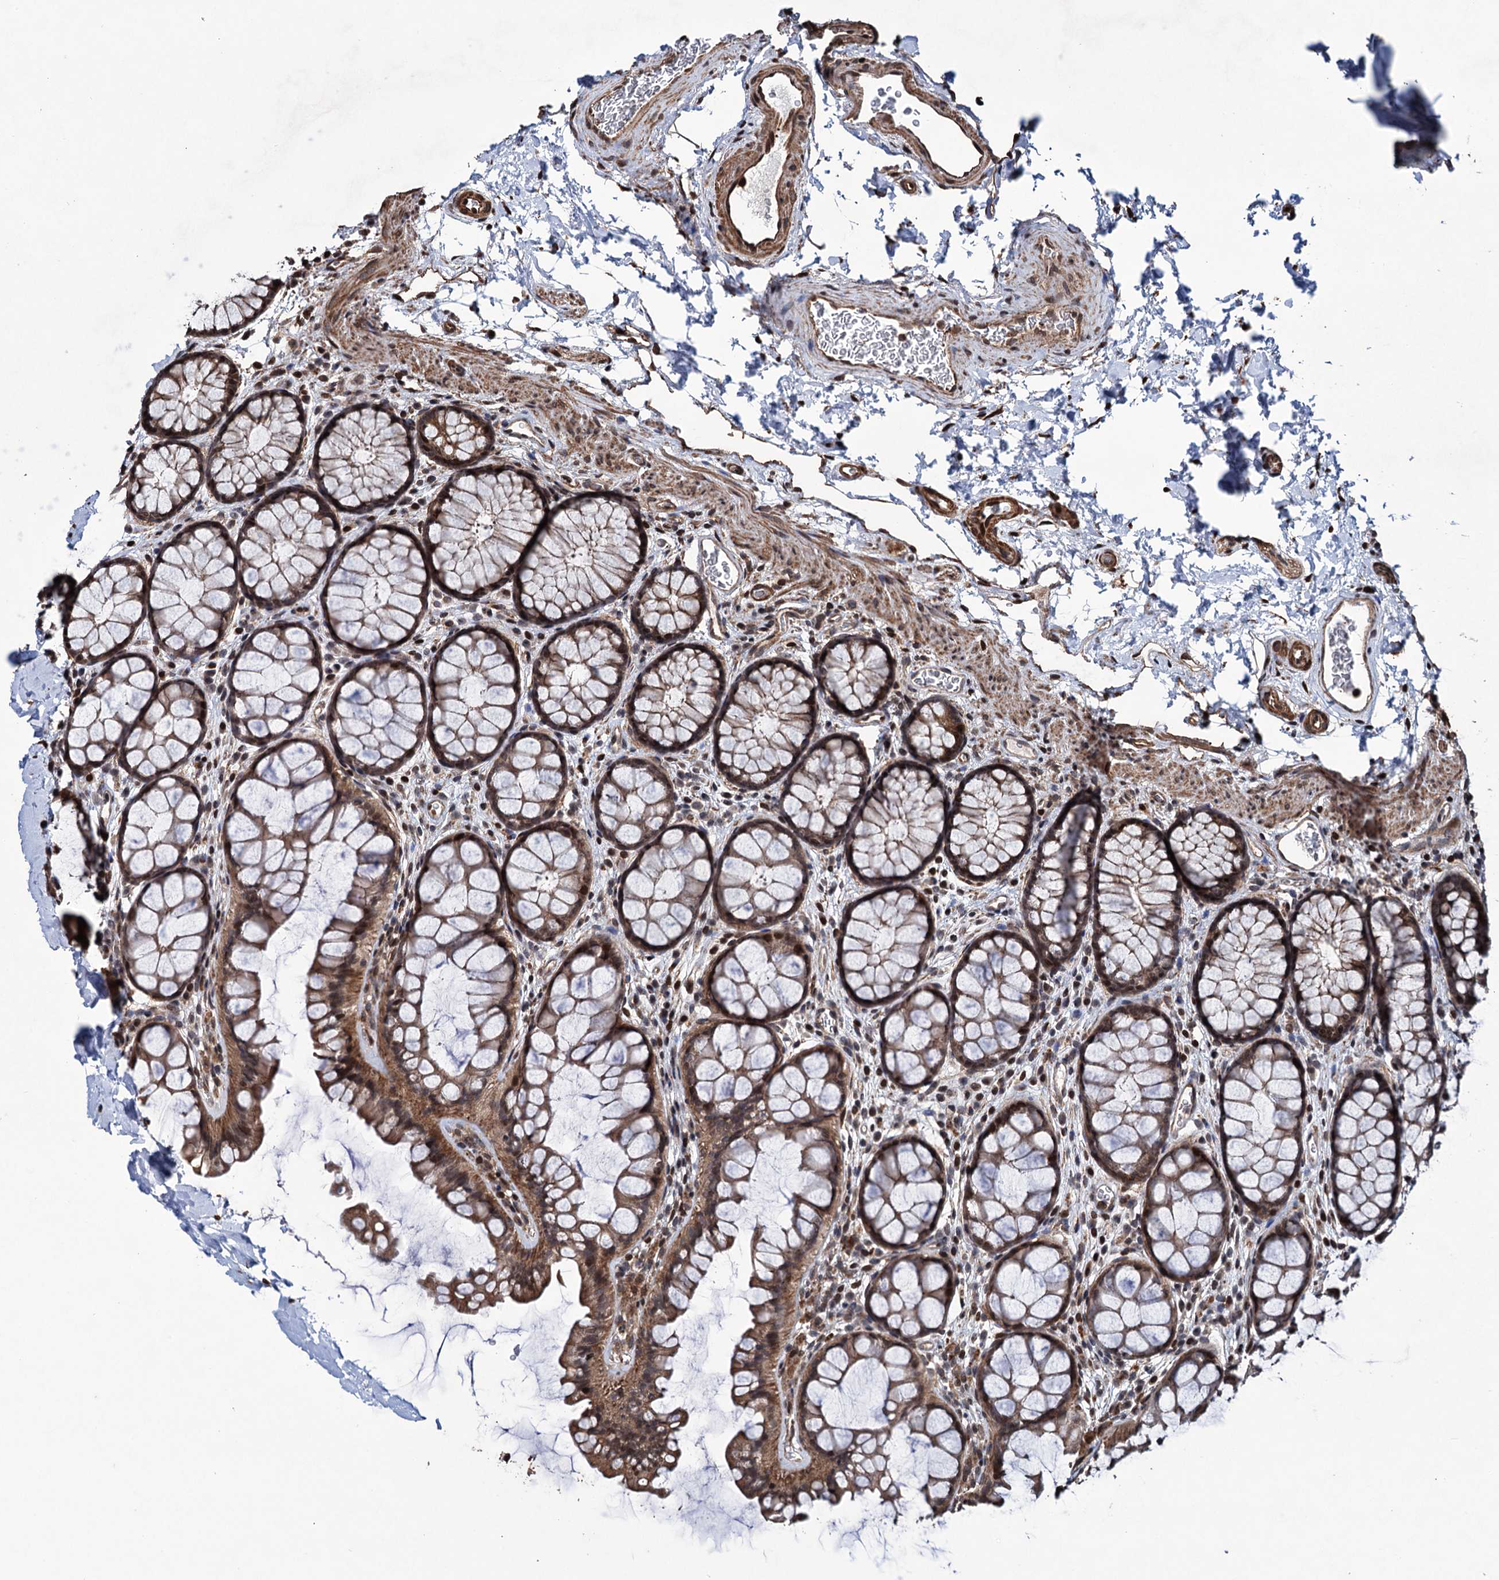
{"staining": {"intensity": "strong", "quantity": ">75%", "location": "cytoplasmic/membranous,nuclear"}, "tissue": "colon", "cell_type": "Endothelial cells", "image_type": "normal", "snomed": [{"axis": "morphology", "description": "Normal tissue, NOS"}, {"axis": "topography", "description": "Colon"}], "caption": "Protein positivity by immunohistochemistry (IHC) reveals strong cytoplasmic/membranous,nuclear staining in about >75% of endothelial cells in normal colon.", "gene": "EYA4", "patient": {"sex": "female", "age": 82}}